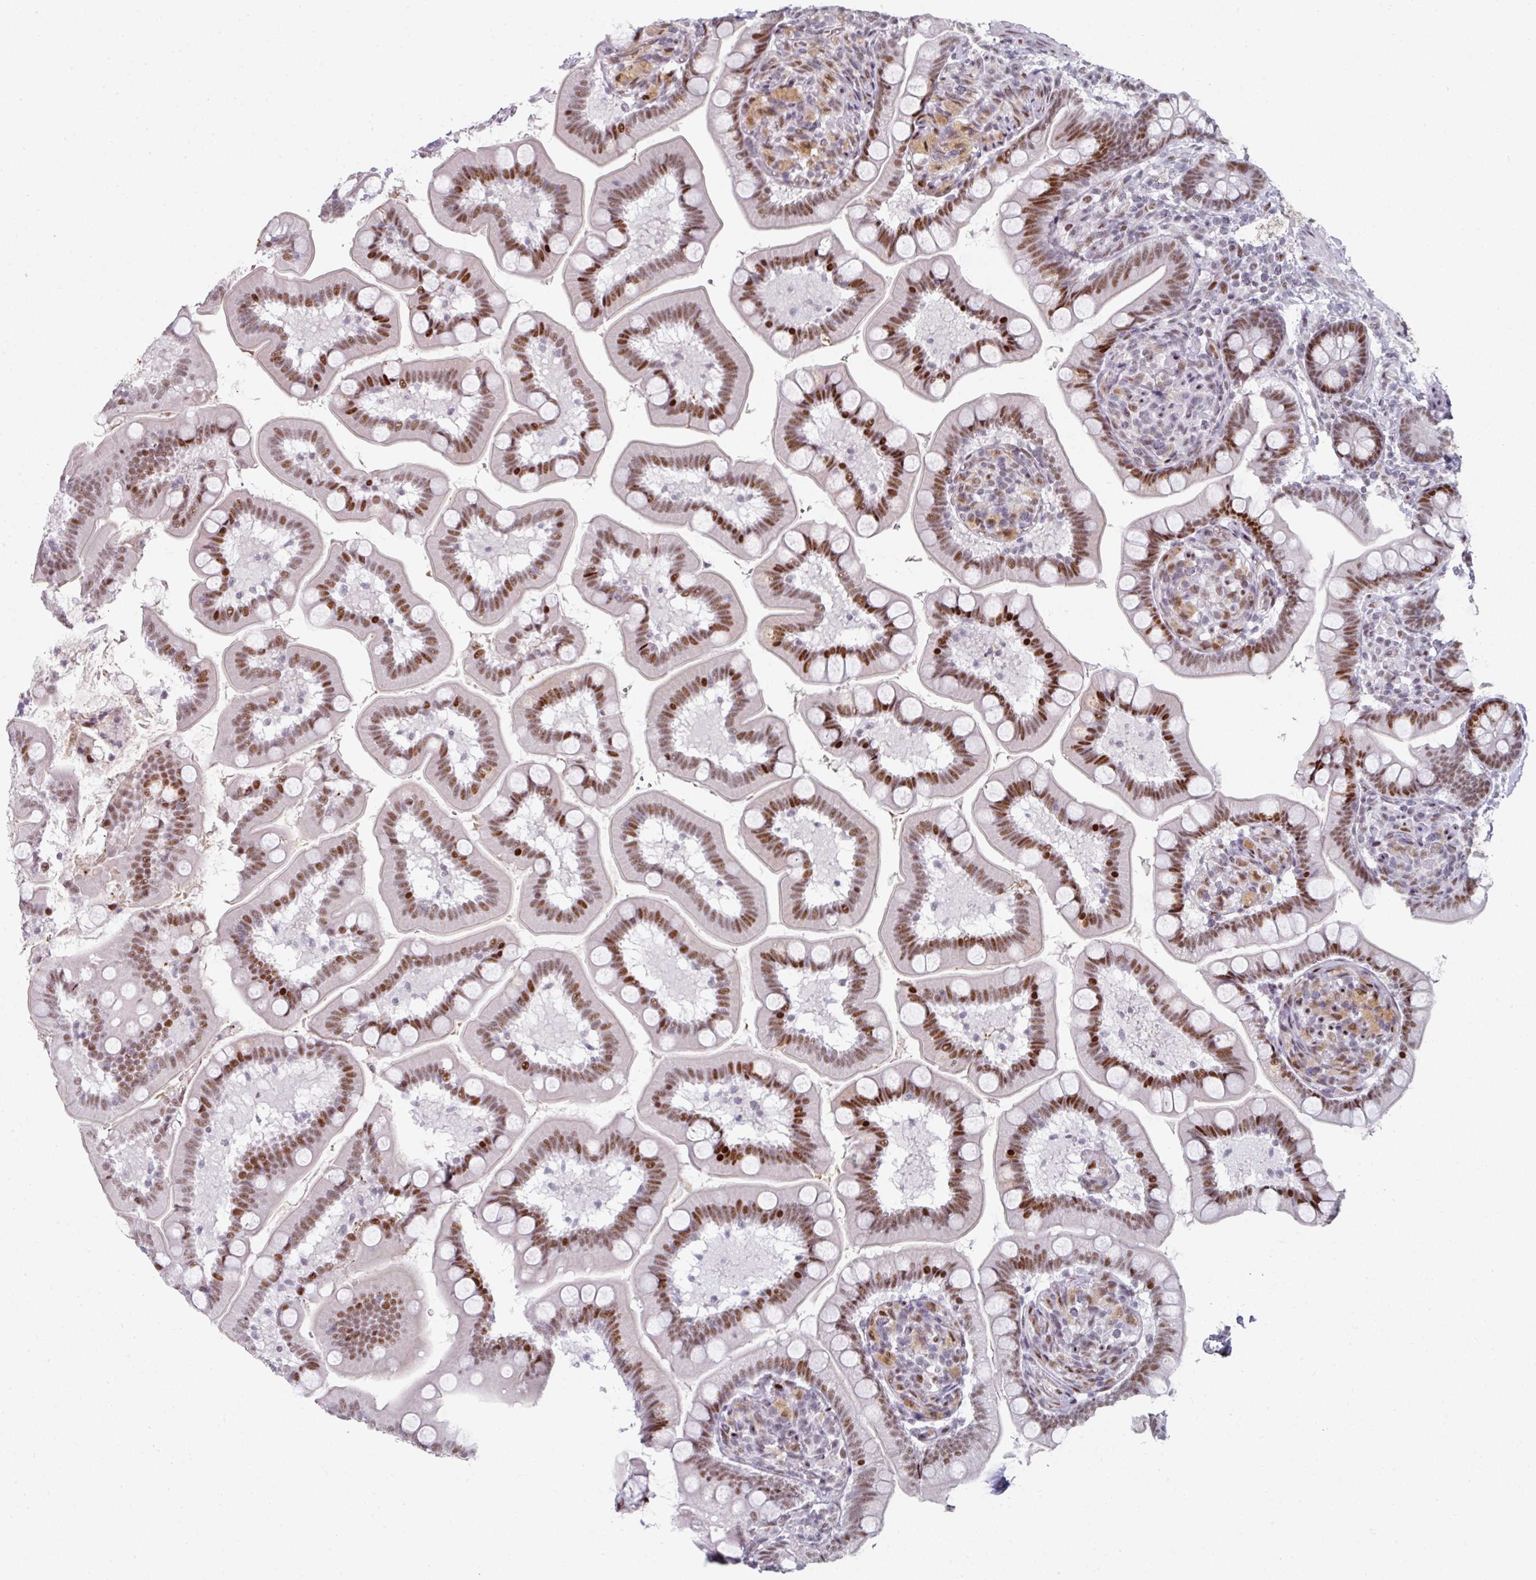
{"staining": {"intensity": "moderate", "quantity": ">75%", "location": "nuclear"}, "tissue": "small intestine", "cell_type": "Glandular cells", "image_type": "normal", "snomed": [{"axis": "morphology", "description": "Normal tissue, NOS"}, {"axis": "topography", "description": "Small intestine"}], "caption": "DAB (3,3'-diaminobenzidine) immunohistochemical staining of normal human small intestine demonstrates moderate nuclear protein positivity in approximately >75% of glandular cells.", "gene": "SF3B5", "patient": {"sex": "female", "age": 64}}